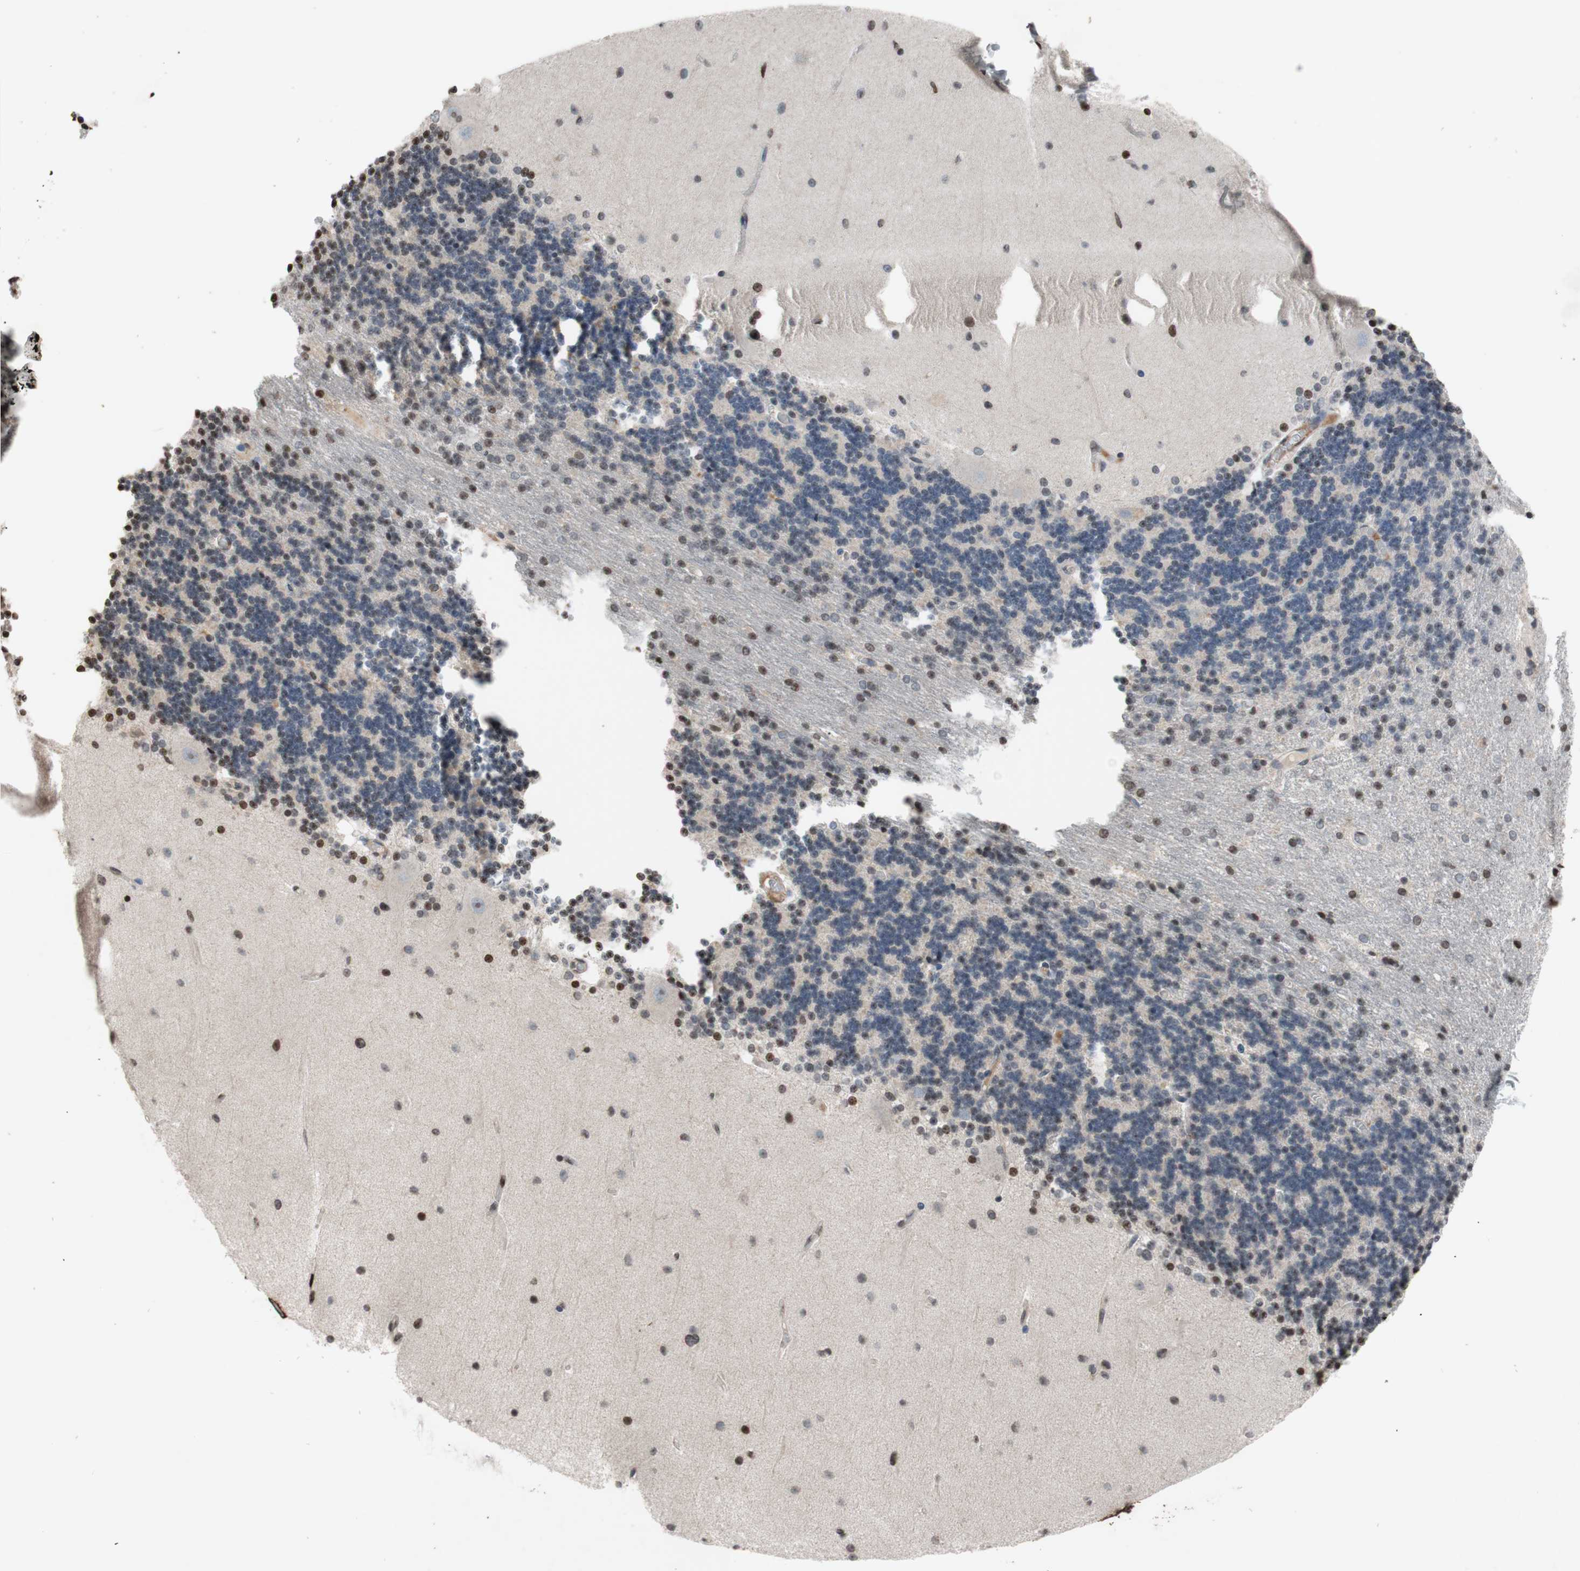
{"staining": {"intensity": "moderate", "quantity": "<25%", "location": "nuclear"}, "tissue": "cerebellum", "cell_type": "Cells in granular layer", "image_type": "normal", "snomed": [{"axis": "morphology", "description": "Normal tissue, NOS"}, {"axis": "topography", "description": "Cerebellum"}], "caption": "An image of human cerebellum stained for a protein shows moderate nuclear brown staining in cells in granular layer. The protein is shown in brown color, while the nuclei are stained blue.", "gene": "MCM6", "patient": {"sex": "female", "age": 54}}